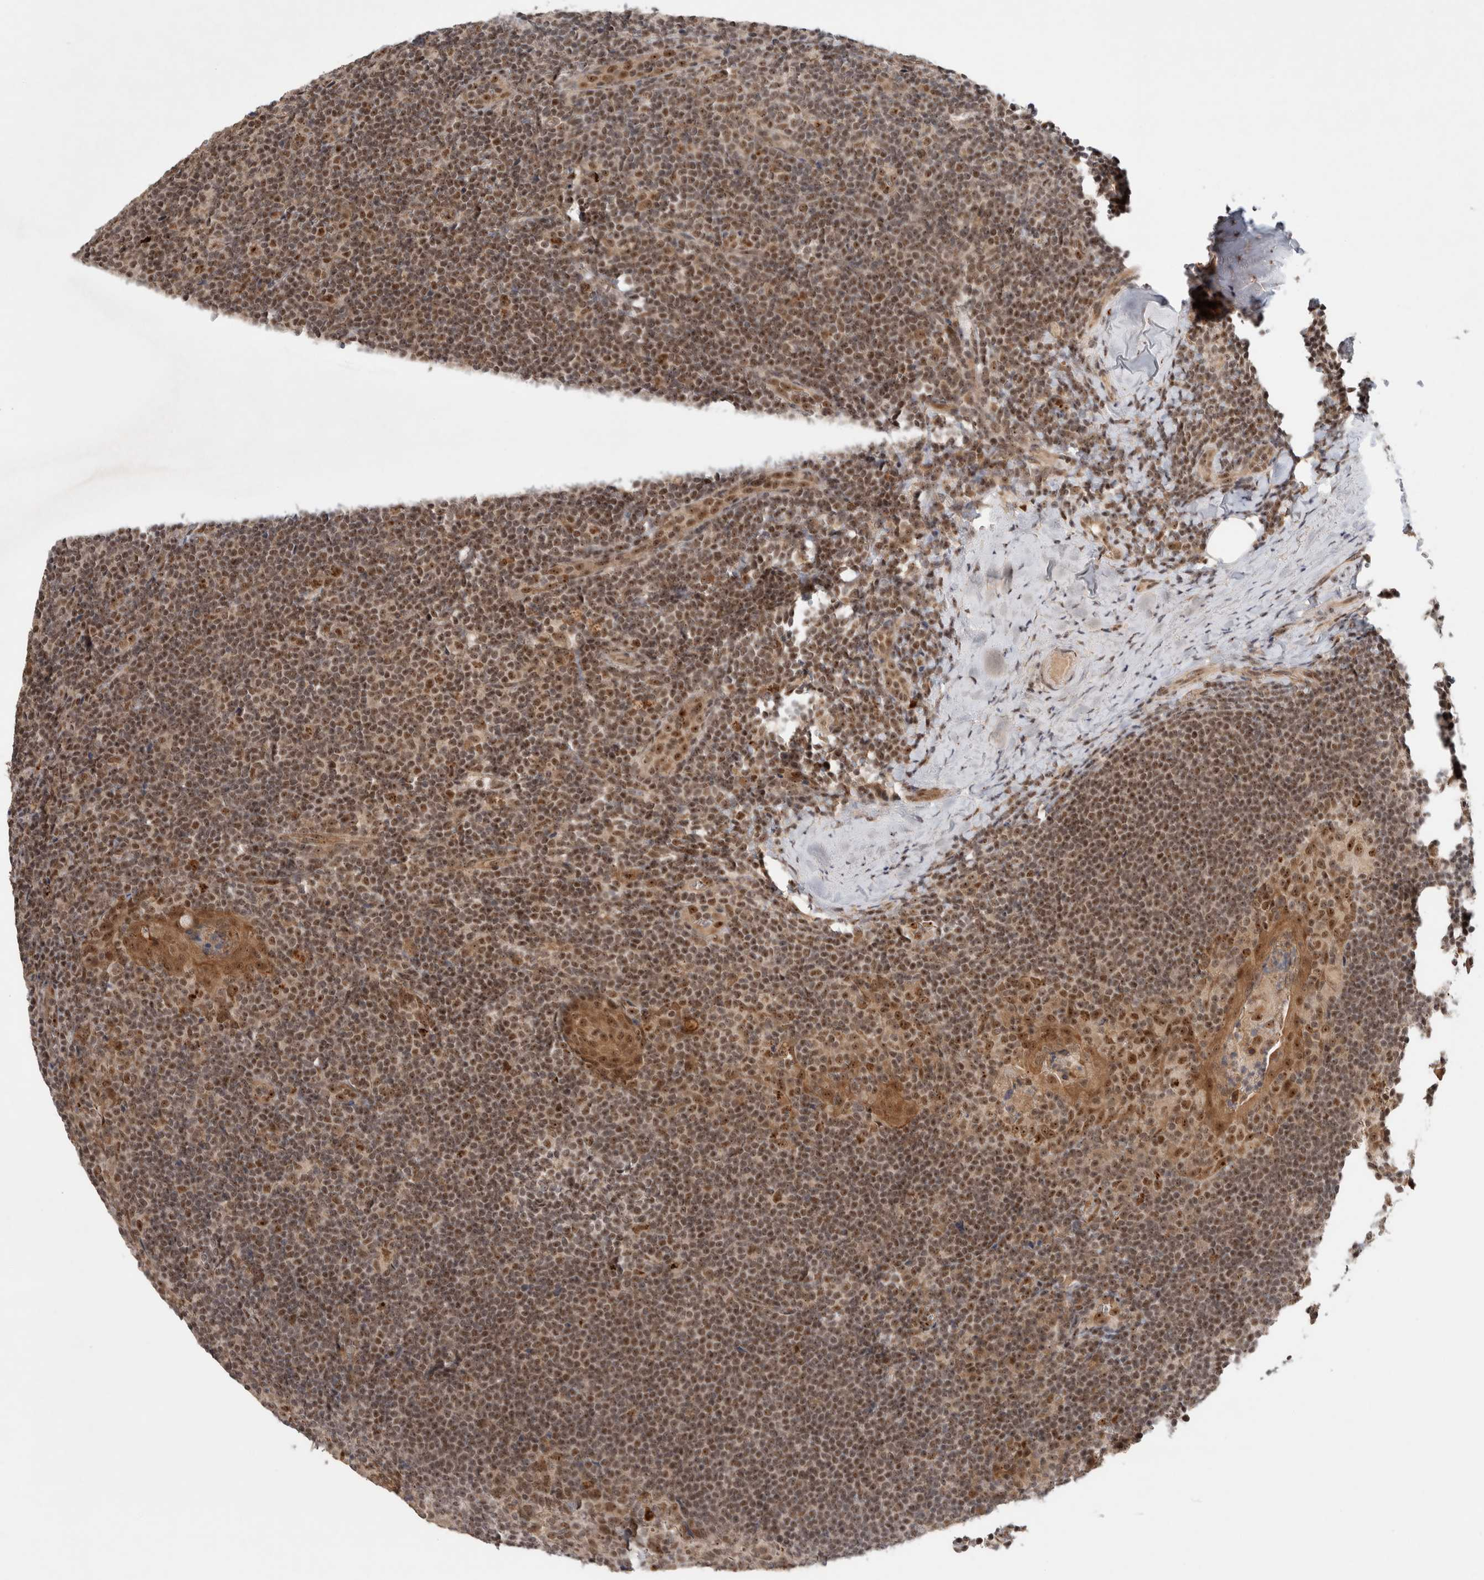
{"staining": {"intensity": "moderate", "quantity": ">75%", "location": "nuclear"}, "tissue": "tonsil", "cell_type": "Germinal center cells", "image_type": "normal", "snomed": [{"axis": "morphology", "description": "Normal tissue, NOS"}, {"axis": "topography", "description": "Tonsil"}], "caption": "Immunohistochemical staining of unremarkable tonsil reveals >75% levels of moderate nuclear protein positivity in about >75% of germinal center cells. Immunohistochemistry (ihc) stains the protein of interest in brown and the nuclei are stained blue.", "gene": "MPHOSPH6", "patient": {"sex": "male", "age": 37}}